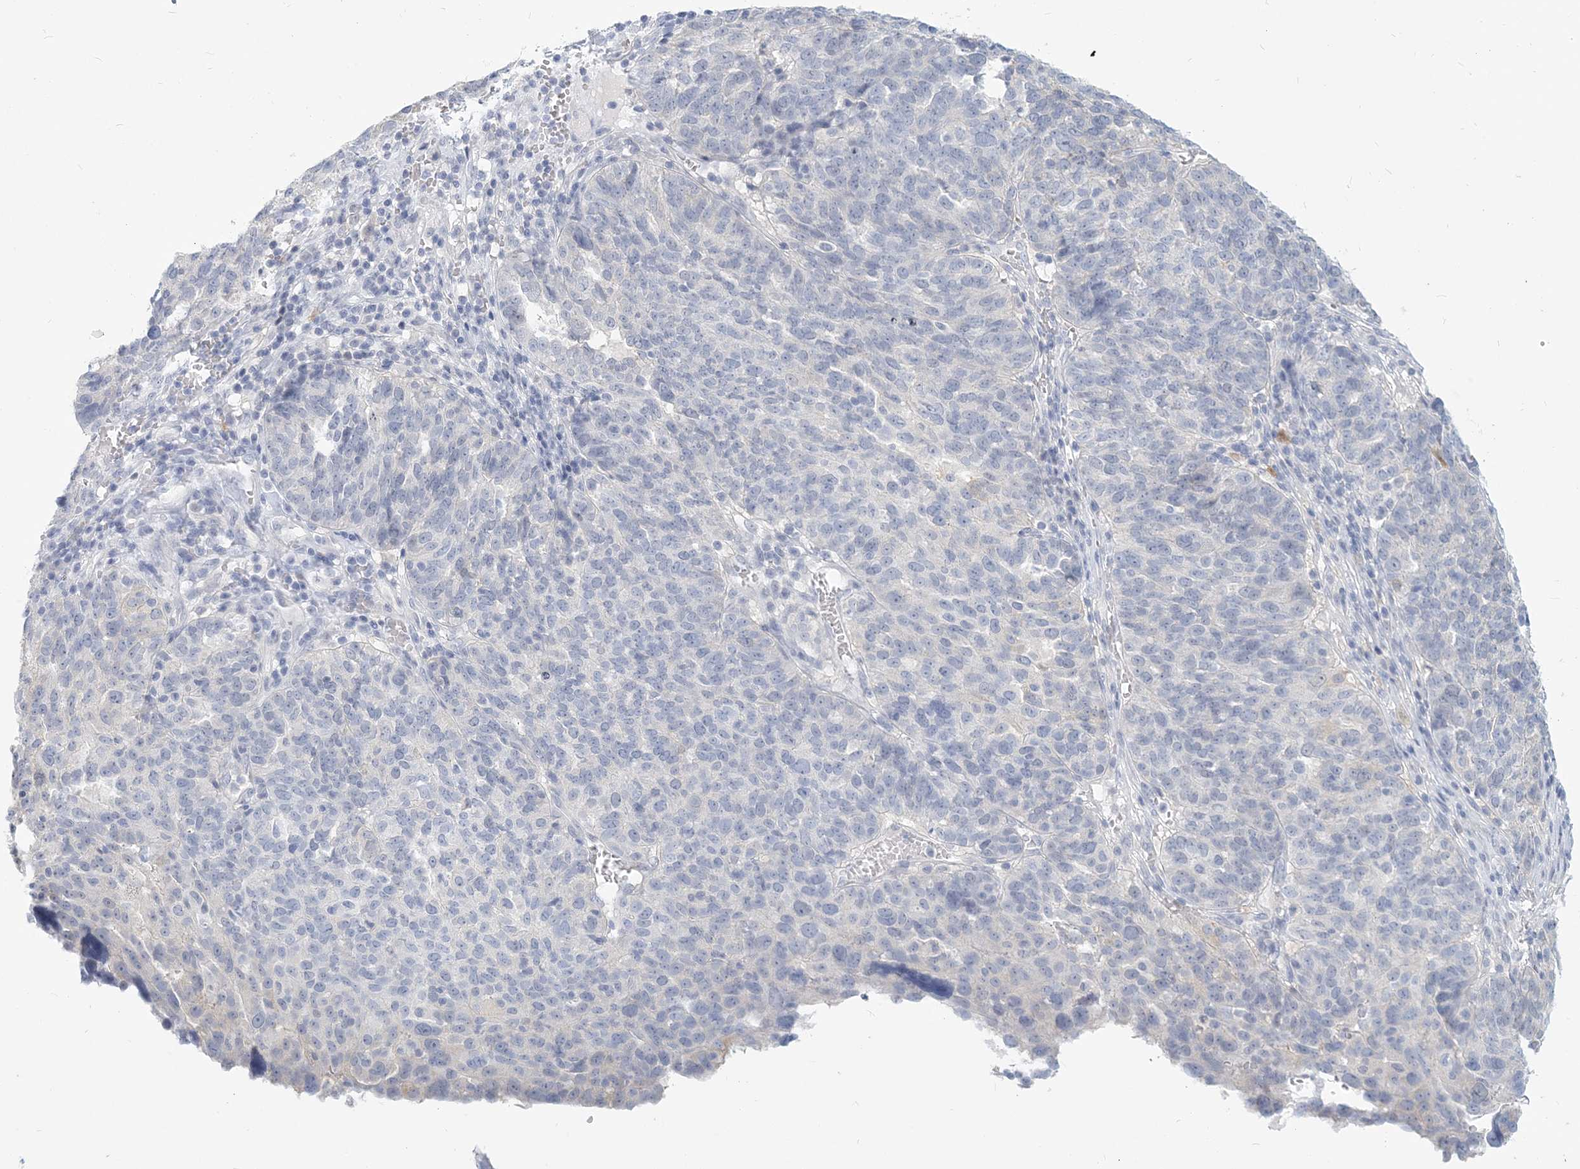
{"staining": {"intensity": "negative", "quantity": "none", "location": "none"}, "tissue": "ovarian cancer", "cell_type": "Tumor cells", "image_type": "cancer", "snomed": [{"axis": "morphology", "description": "Cystadenocarcinoma, serous, NOS"}, {"axis": "topography", "description": "Ovary"}], "caption": "The image shows no staining of tumor cells in ovarian cancer.", "gene": "GMPPA", "patient": {"sex": "female", "age": 59}}